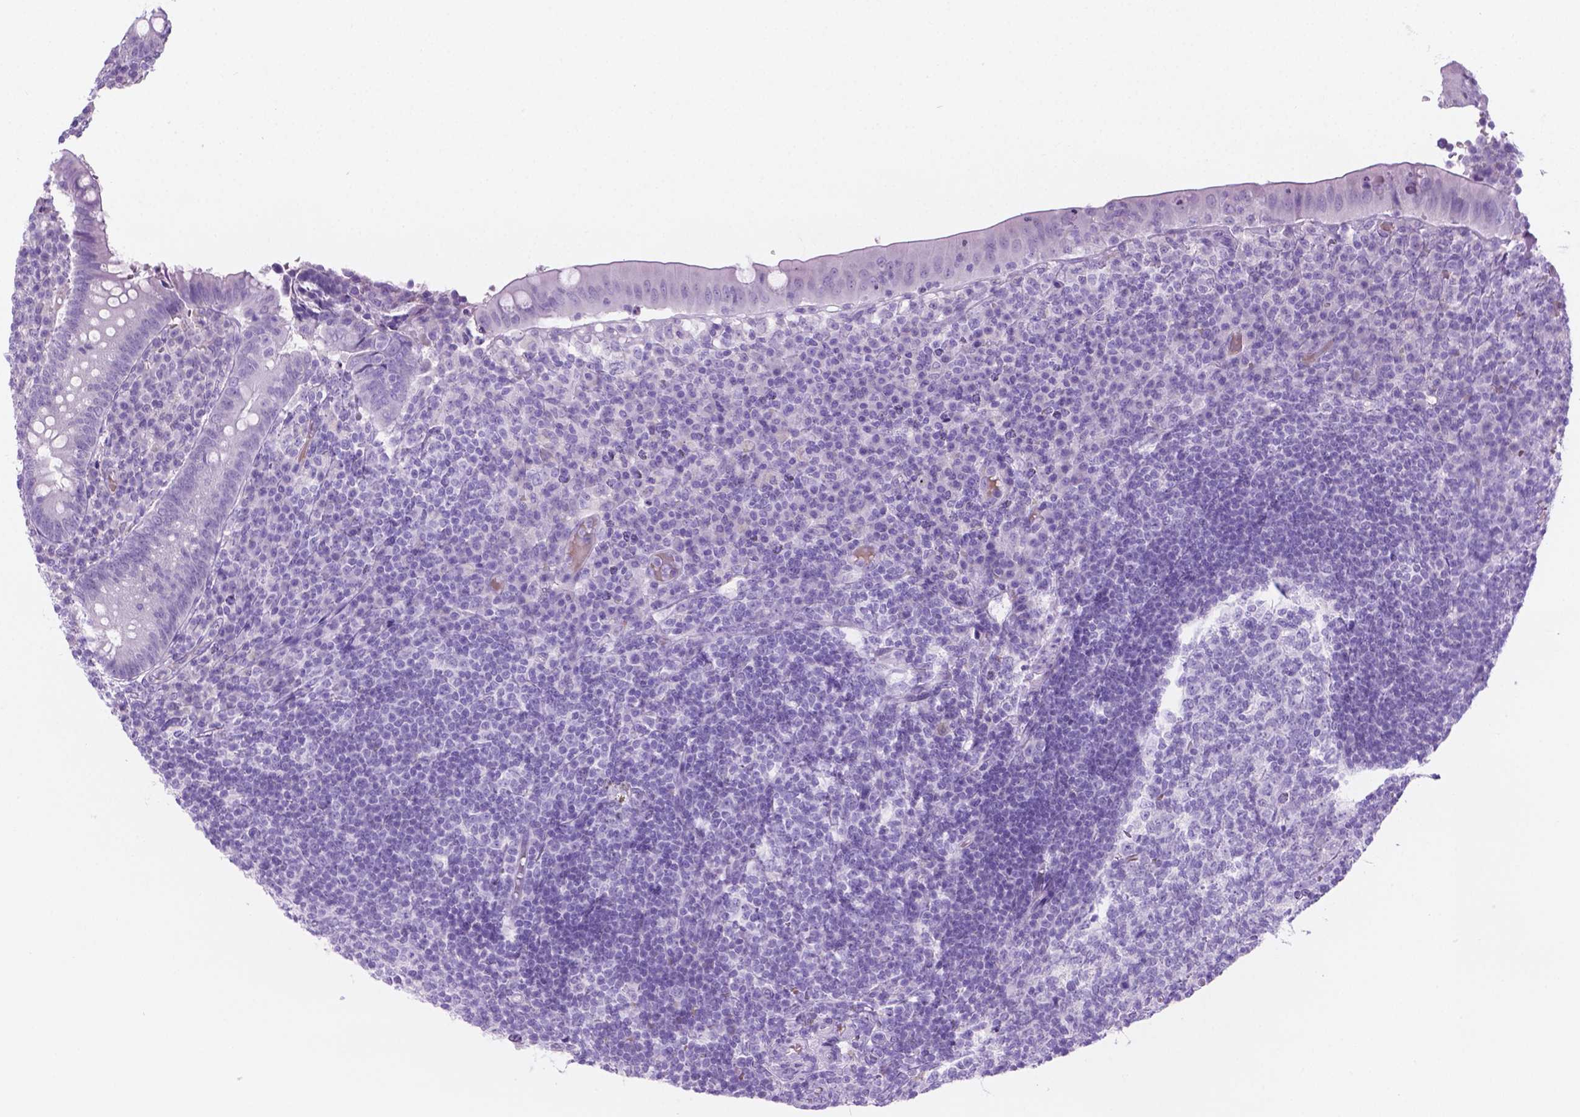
{"staining": {"intensity": "negative", "quantity": "none", "location": "none"}, "tissue": "appendix", "cell_type": "Glandular cells", "image_type": "normal", "snomed": [{"axis": "morphology", "description": "Normal tissue, NOS"}, {"axis": "topography", "description": "Appendix"}], "caption": "Human appendix stained for a protein using IHC demonstrates no staining in glandular cells.", "gene": "GRIN2B", "patient": {"sex": "male", "age": 18}}